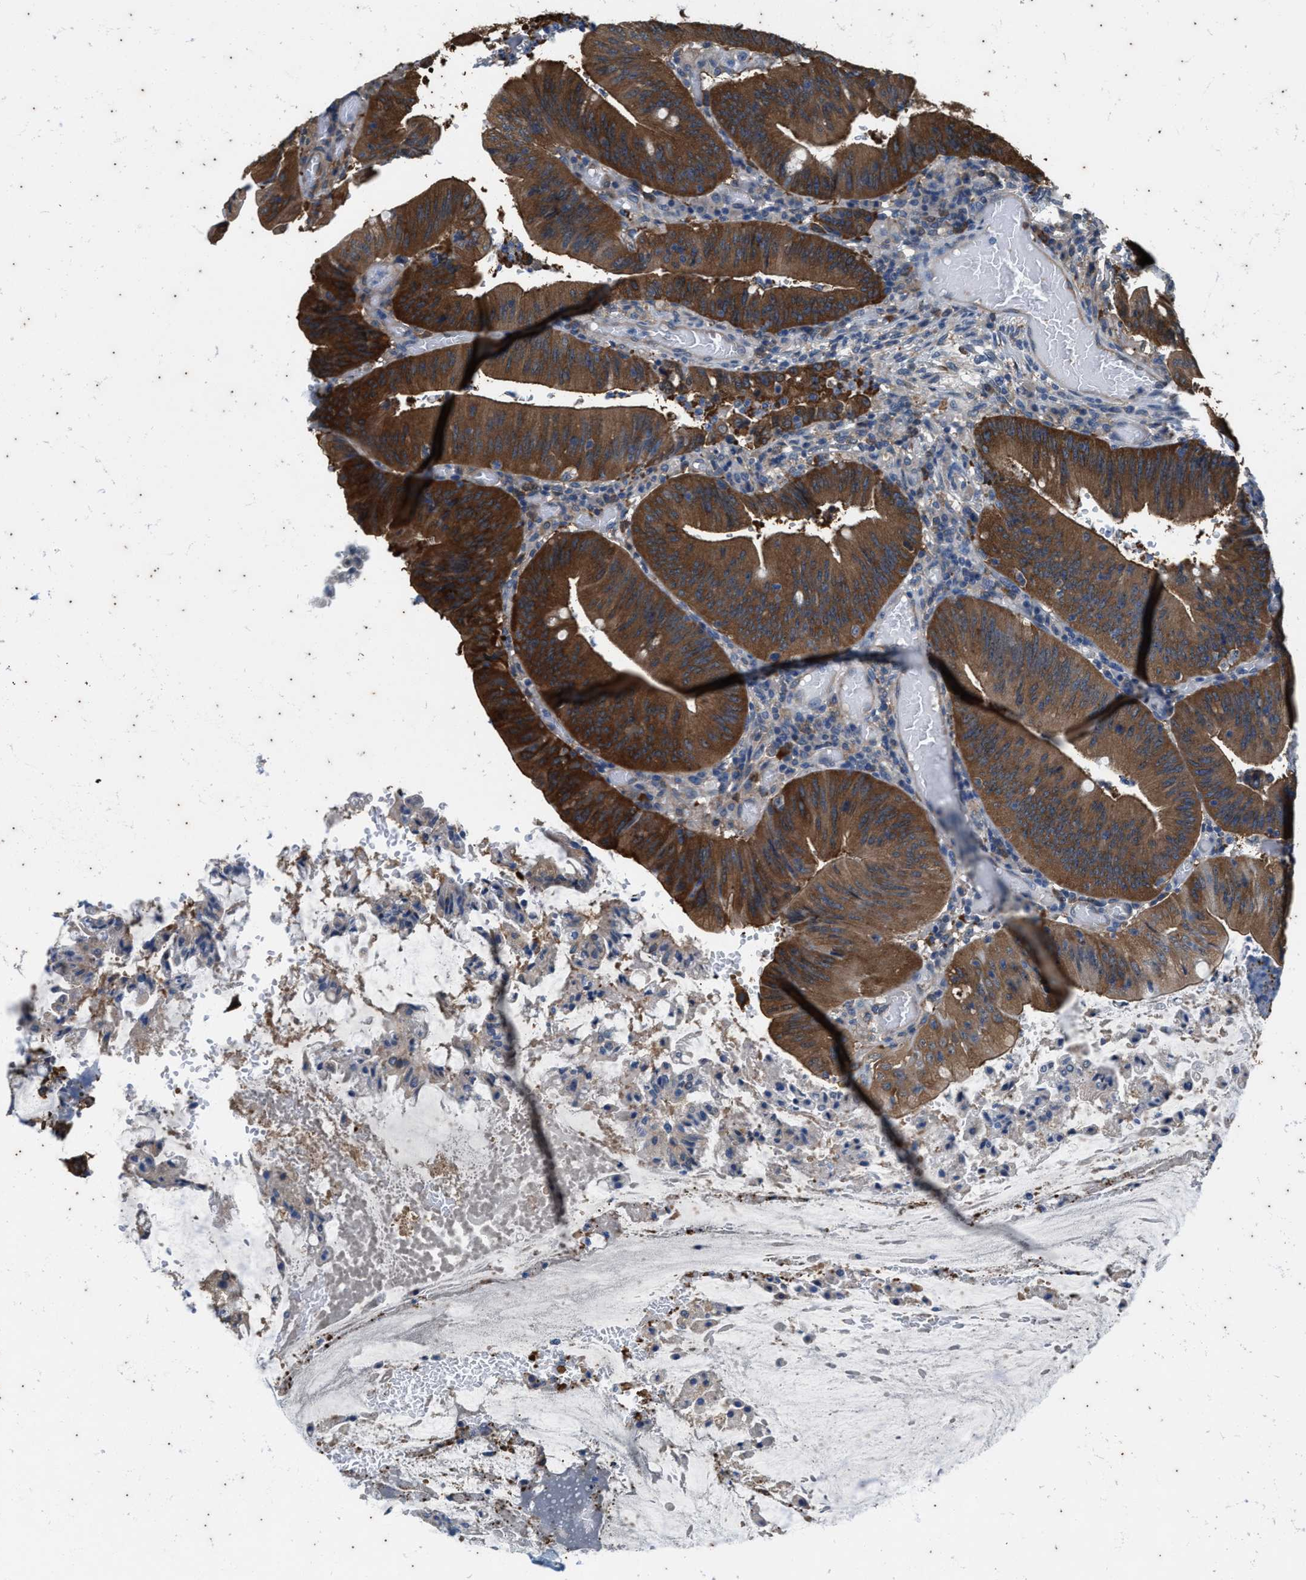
{"staining": {"intensity": "strong", "quantity": ">75%", "location": "cytoplasmic/membranous"}, "tissue": "colorectal cancer", "cell_type": "Tumor cells", "image_type": "cancer", "snomed": [{"axis": "morphology", "description": "Normal tissue, NOS"}, {"axis": "morphology", "description": "Adenocarcinoma, NOS"}, {"axis": "topography", "description": "Rectum"}], "caption": "About >75% of tumor cells in adenocarcinoma (colorectal) reveal strong cytoplasmic/membranous protein expression as visualized by brown immunohistochemical staining.", "gene": "COX19", "patient": {"sex": "female", "age": 66}}